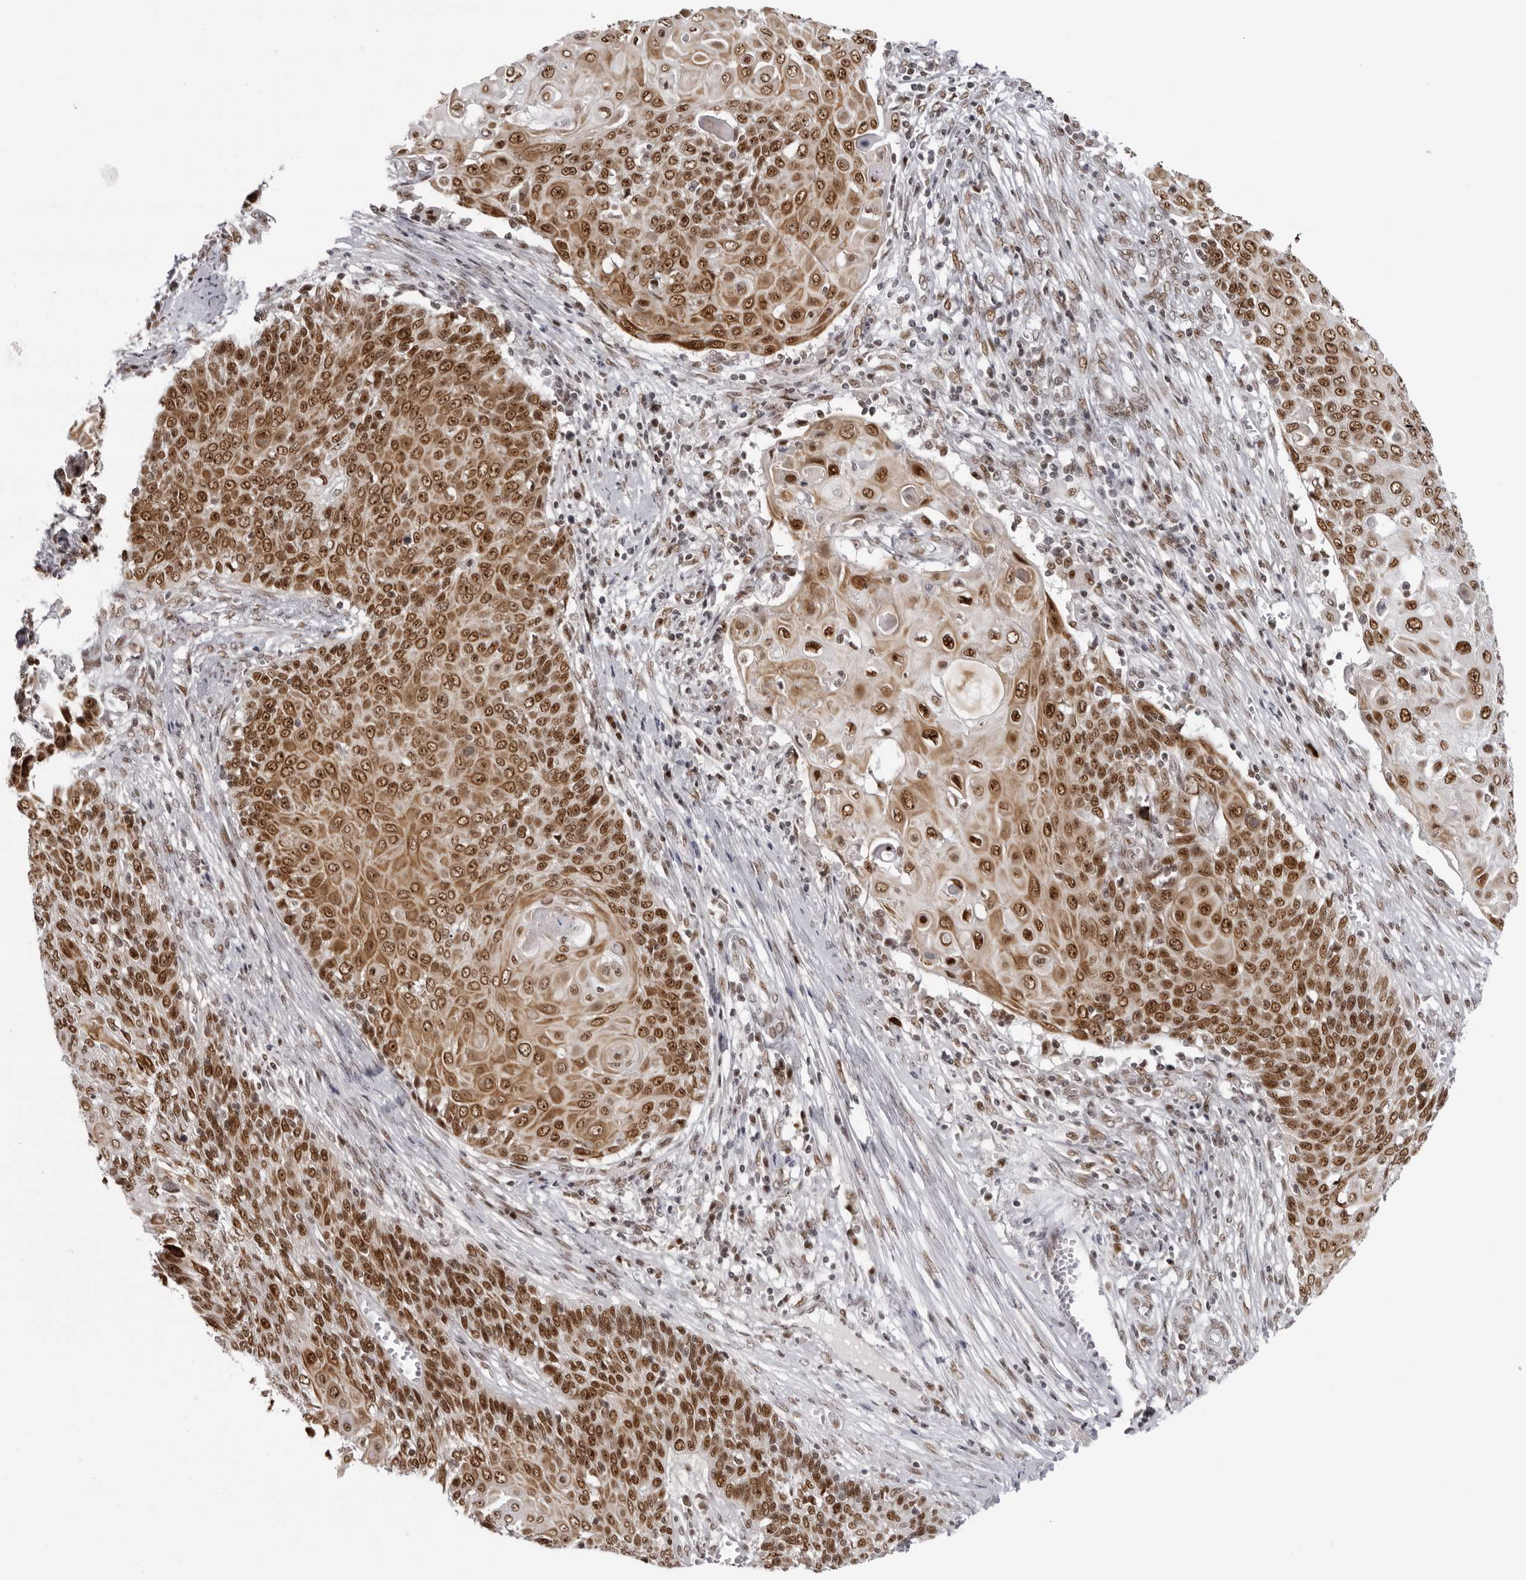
{"staining": {"intensity": "moderate", "quantity": ">75%", "location": "cytoplasmic/membranous,nuclear"}, "tissue": "cervical cancer", "cell_type": "Tumor cells", "image_type": "cancer", "snomed": [{"axis": "morphology", "description": "Squamous cell carcinoma, NOS"}, {"axis": "topography", "description": "Cervix"}], "caption": "Immunohistochemical staining of cervical squamous cell carcinoma displays medium levels of moderate cytoplasmic/membranous and nuclear protein staining in approximately >75% of tumor cells. (brown staining indicates protein expression, while blue staining denotes nuclei).", "gene": "HEXIM2", "patient": {"sex": "female", "age": 39}}